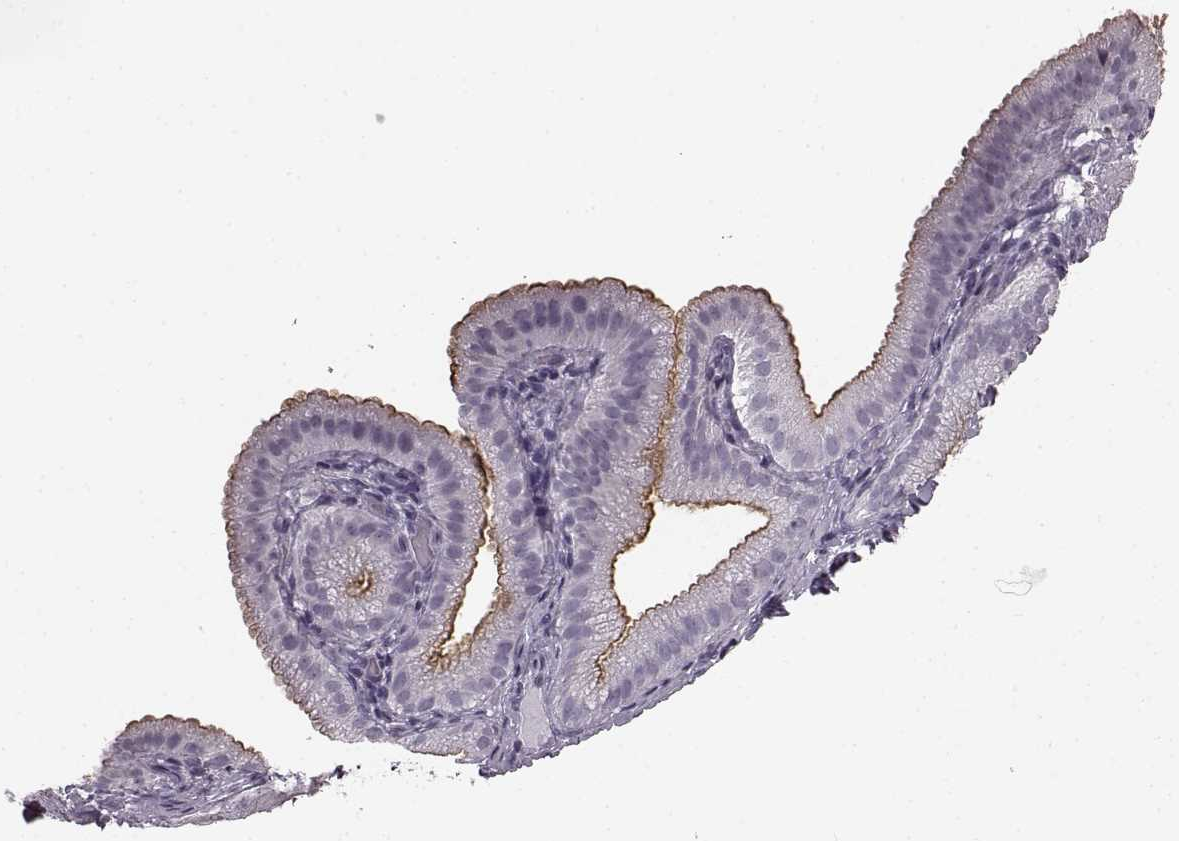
{"staining": {"intensity": "negative", "quantity": "none", "location": "none"}, "tissue": "adipose tissue", "cell_type": "Adipocytes", "image_type": "normal", "snomed": [{"axis": "morphology", "description": "Normal tissue, NOS"}, {"axis": "topography", "description": "Gallbladder"}, {"axis": "topography", "description": "Peripheral nerve tissue"}], "caption": "A high-resolution histopathology image shows immunohistochemistry staining of normal adipose tissue, which shows no significant expression in adipocytes.", "gene": "SLC28A2", "patient": {"sex": "female", "age": 45}}